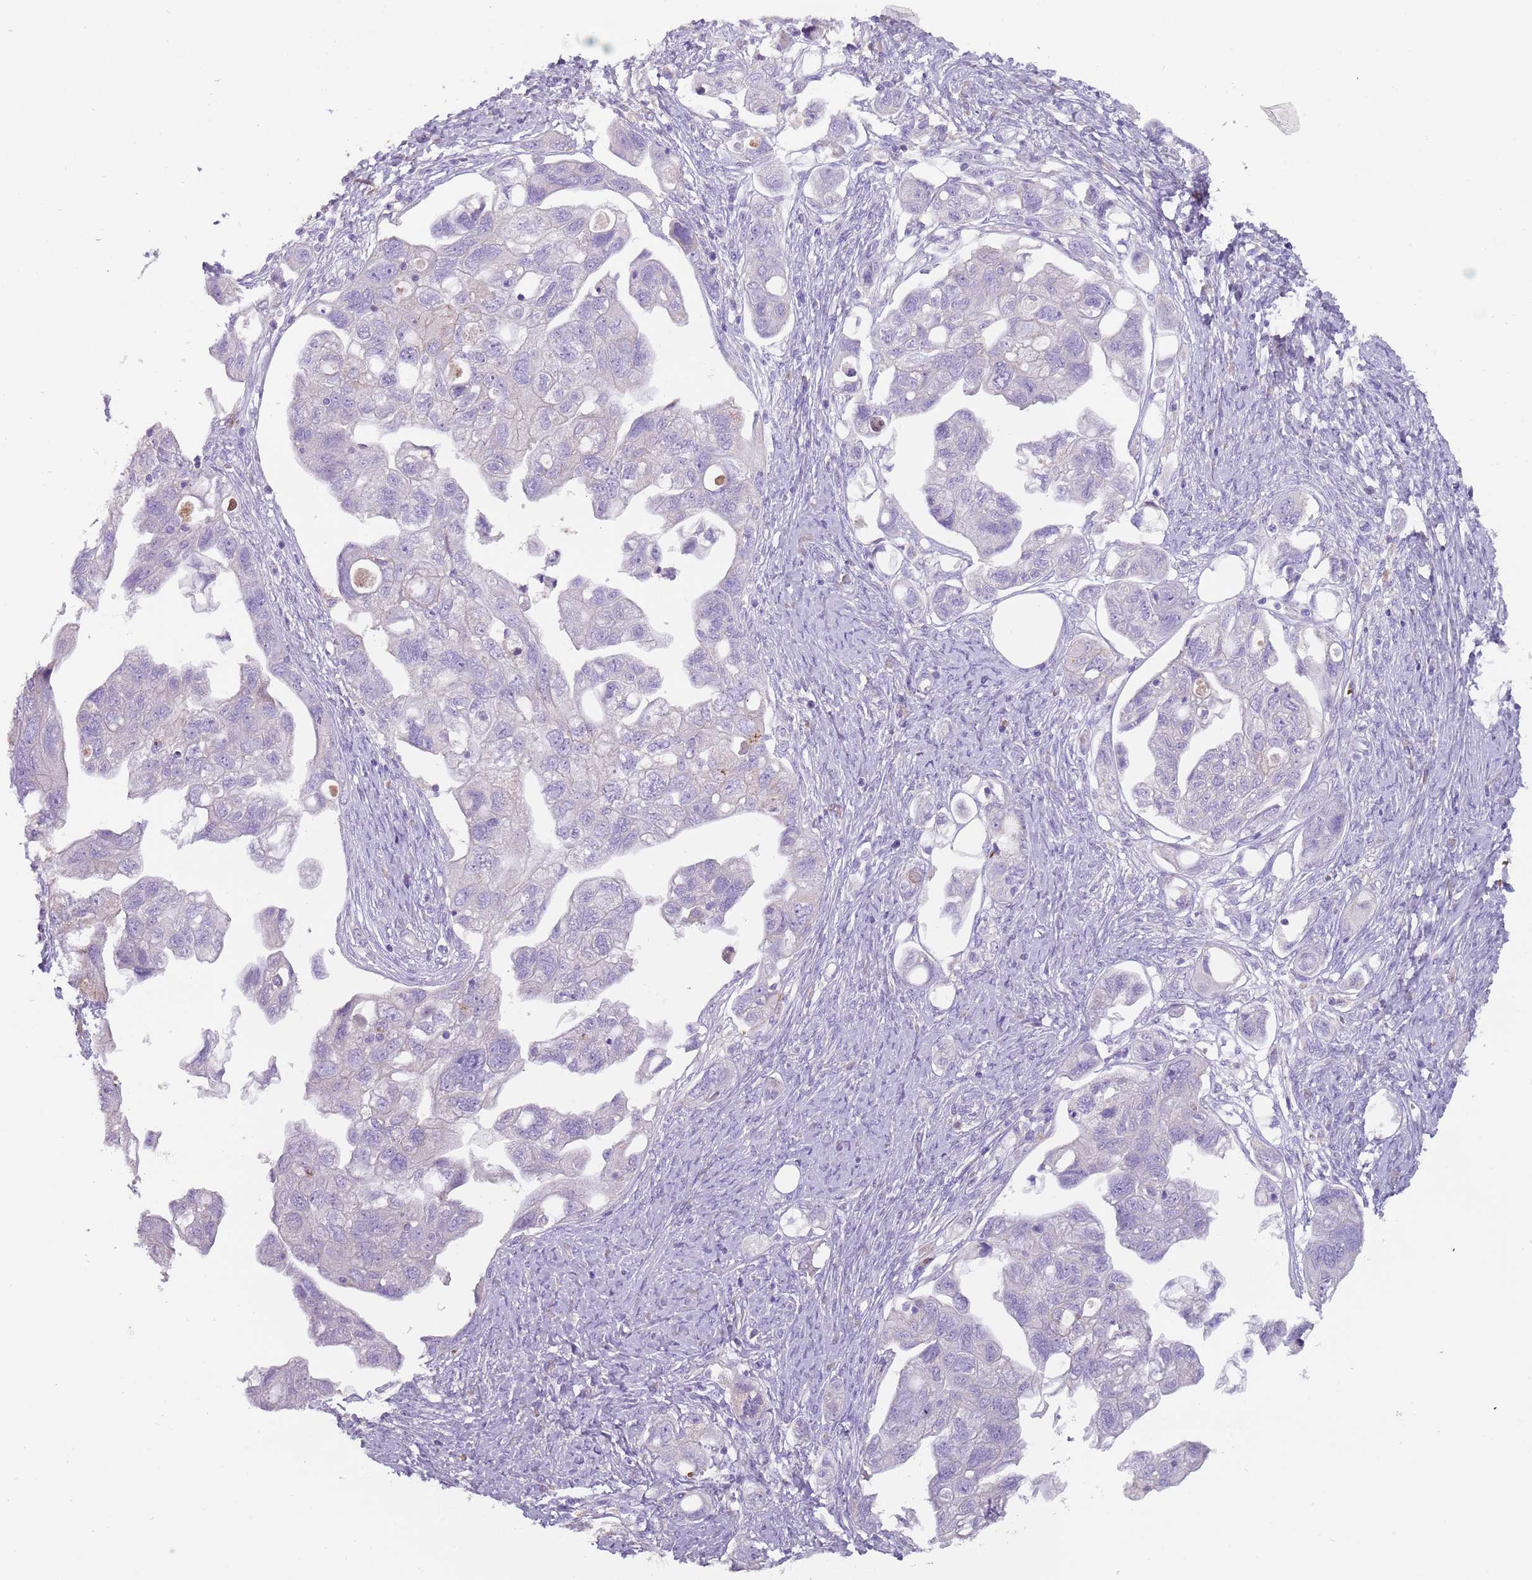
{"staining": {"intensity": "negative", "quantity": "none", "location": "none"}, "tissue": "ovarian cancer", "cell_type": "Tumor cells", "image_type": "cancer", "snomed": [{"axis": "morphology", "description": "Carcinoma, NOS"}, {"axis": "morphology", "description": "Cystadenocarcinoma, serous, NOS"}, {"axis": "topography", "description": "Ovary"}], "caption": "A high-resolution histopathology image shows IHC staining of ovarian serous cystadenocarcinoma, which shows no significant positivity in tumor cells. (DAB immunohistochemistry visualized using brightfield microscopy, high magnification).", "gene": "TMEM251", "patient": {"sex": "female", "age": 69}}